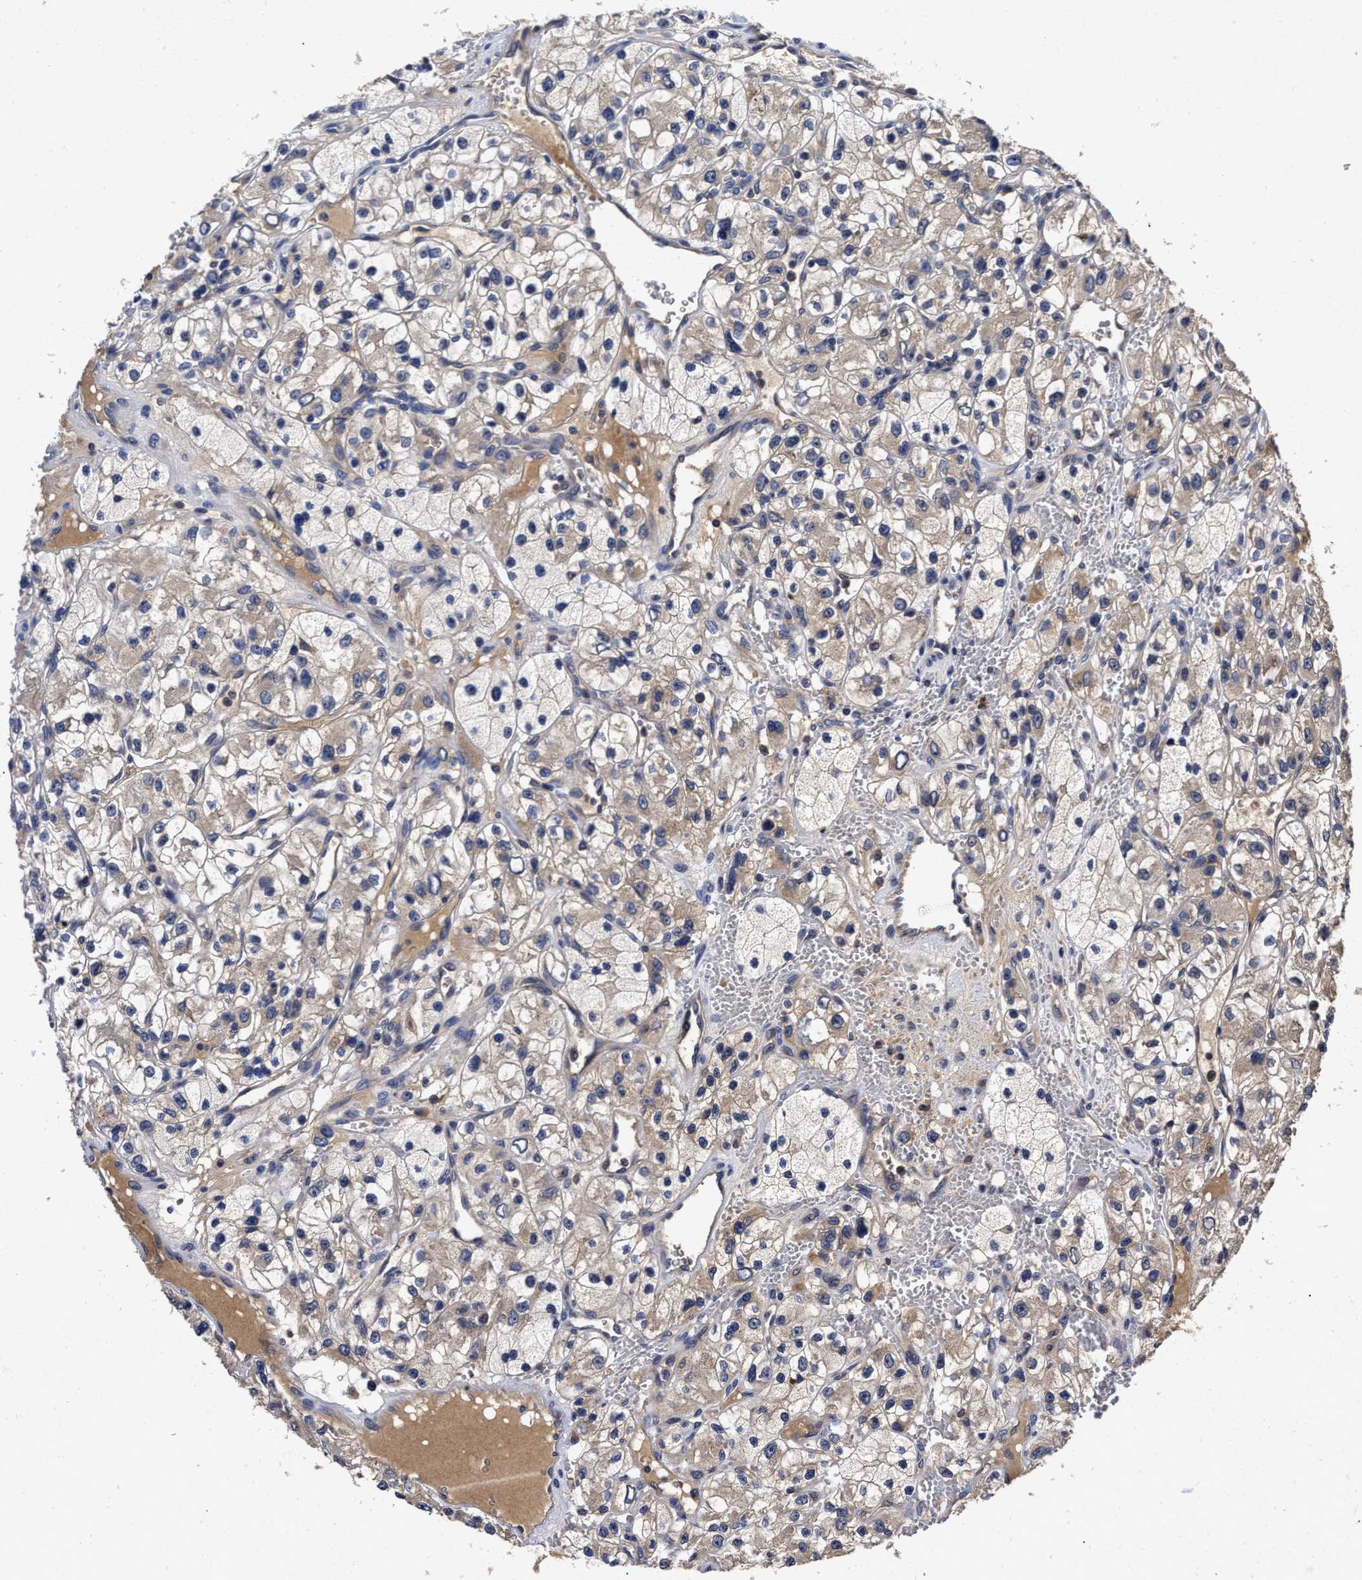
{"staining": {"intensity": "weak", "quantity": "25%-75%", "location": "cytoplasmic/membranous"}, "tissue": "renal cancer", "cell_type": "Tumor cells", "image_type": "cancer", "snomed": [{"axis": "morphology", "description": "Adenocarcinoma, NOS"}, {"axis": "topography", "description": "Kidney"}], "caption": "Renal cancer tissue exhibits weak cytoplasmic/membranous staining in about 25%-75% of tumor cells The staining is performed using DAB (3,3'-diaminobenzidine) brown chromogen to label protein expression. The nuclei are counter-stained blue using hematoxylin.", "gene": "SOCS5", "patient": {"sex": "female", "age": 57}}